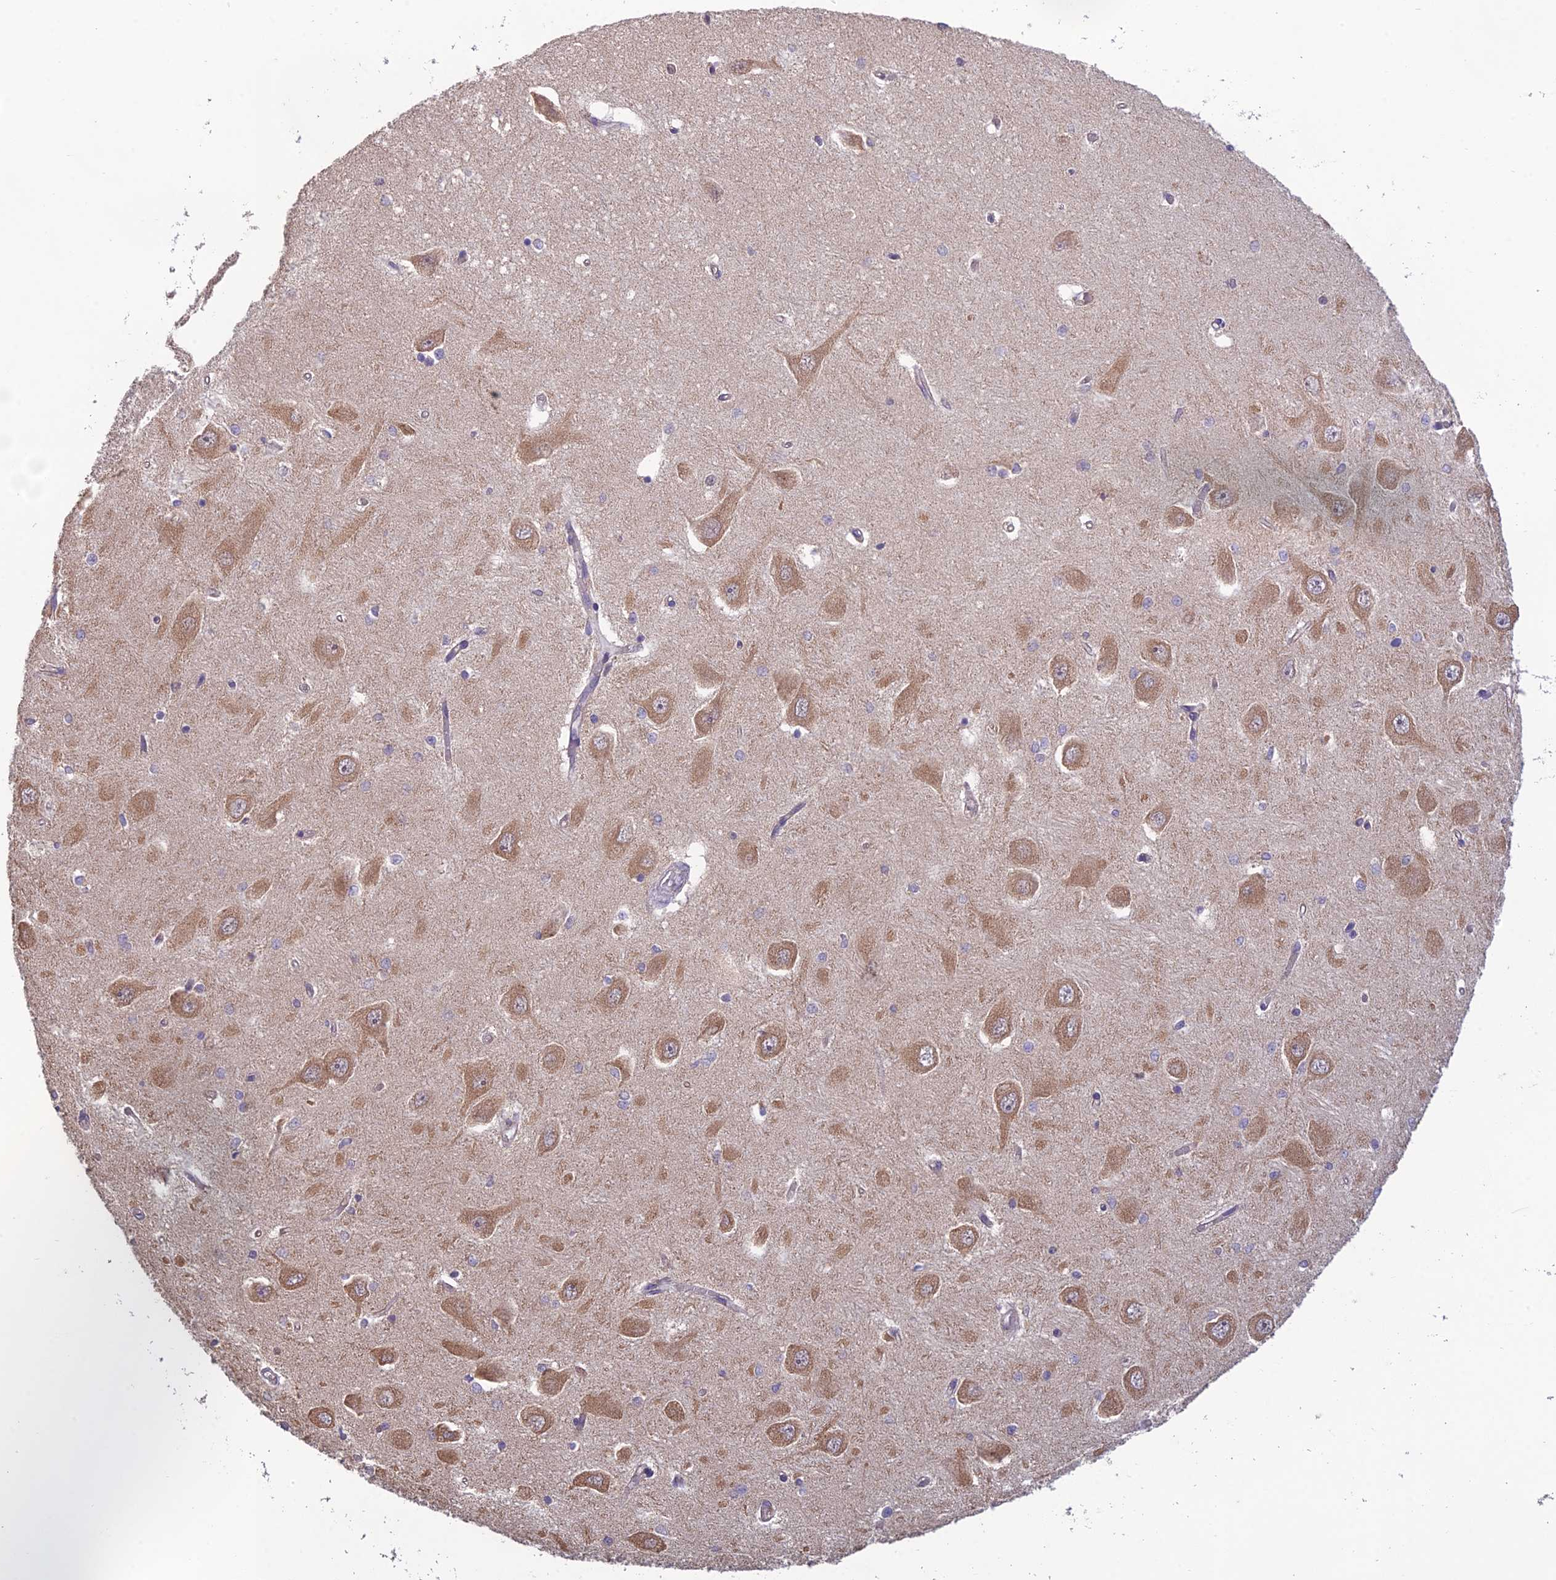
{"staining": {"intensity": "moderate", "quantity": "<25%", "location": "cytoplasmic/membranous"}, "tissue": "hippocampus", "cell_type": "Glial cells", "image_type": "normal", "snomed": [{"axis": "morphology", "description": "Normal tissue, NOS"}, {"axis": "topography", "description": "Hippocampus"}], "caption": "An image of hippocampus stained for a protein exhibits moderate cytoplasmic/membranous brown staining in glial cells. Nuclei are stained in blue.", "gene": "MRNIP", "patient": {"sex": "male", "age": 45}}